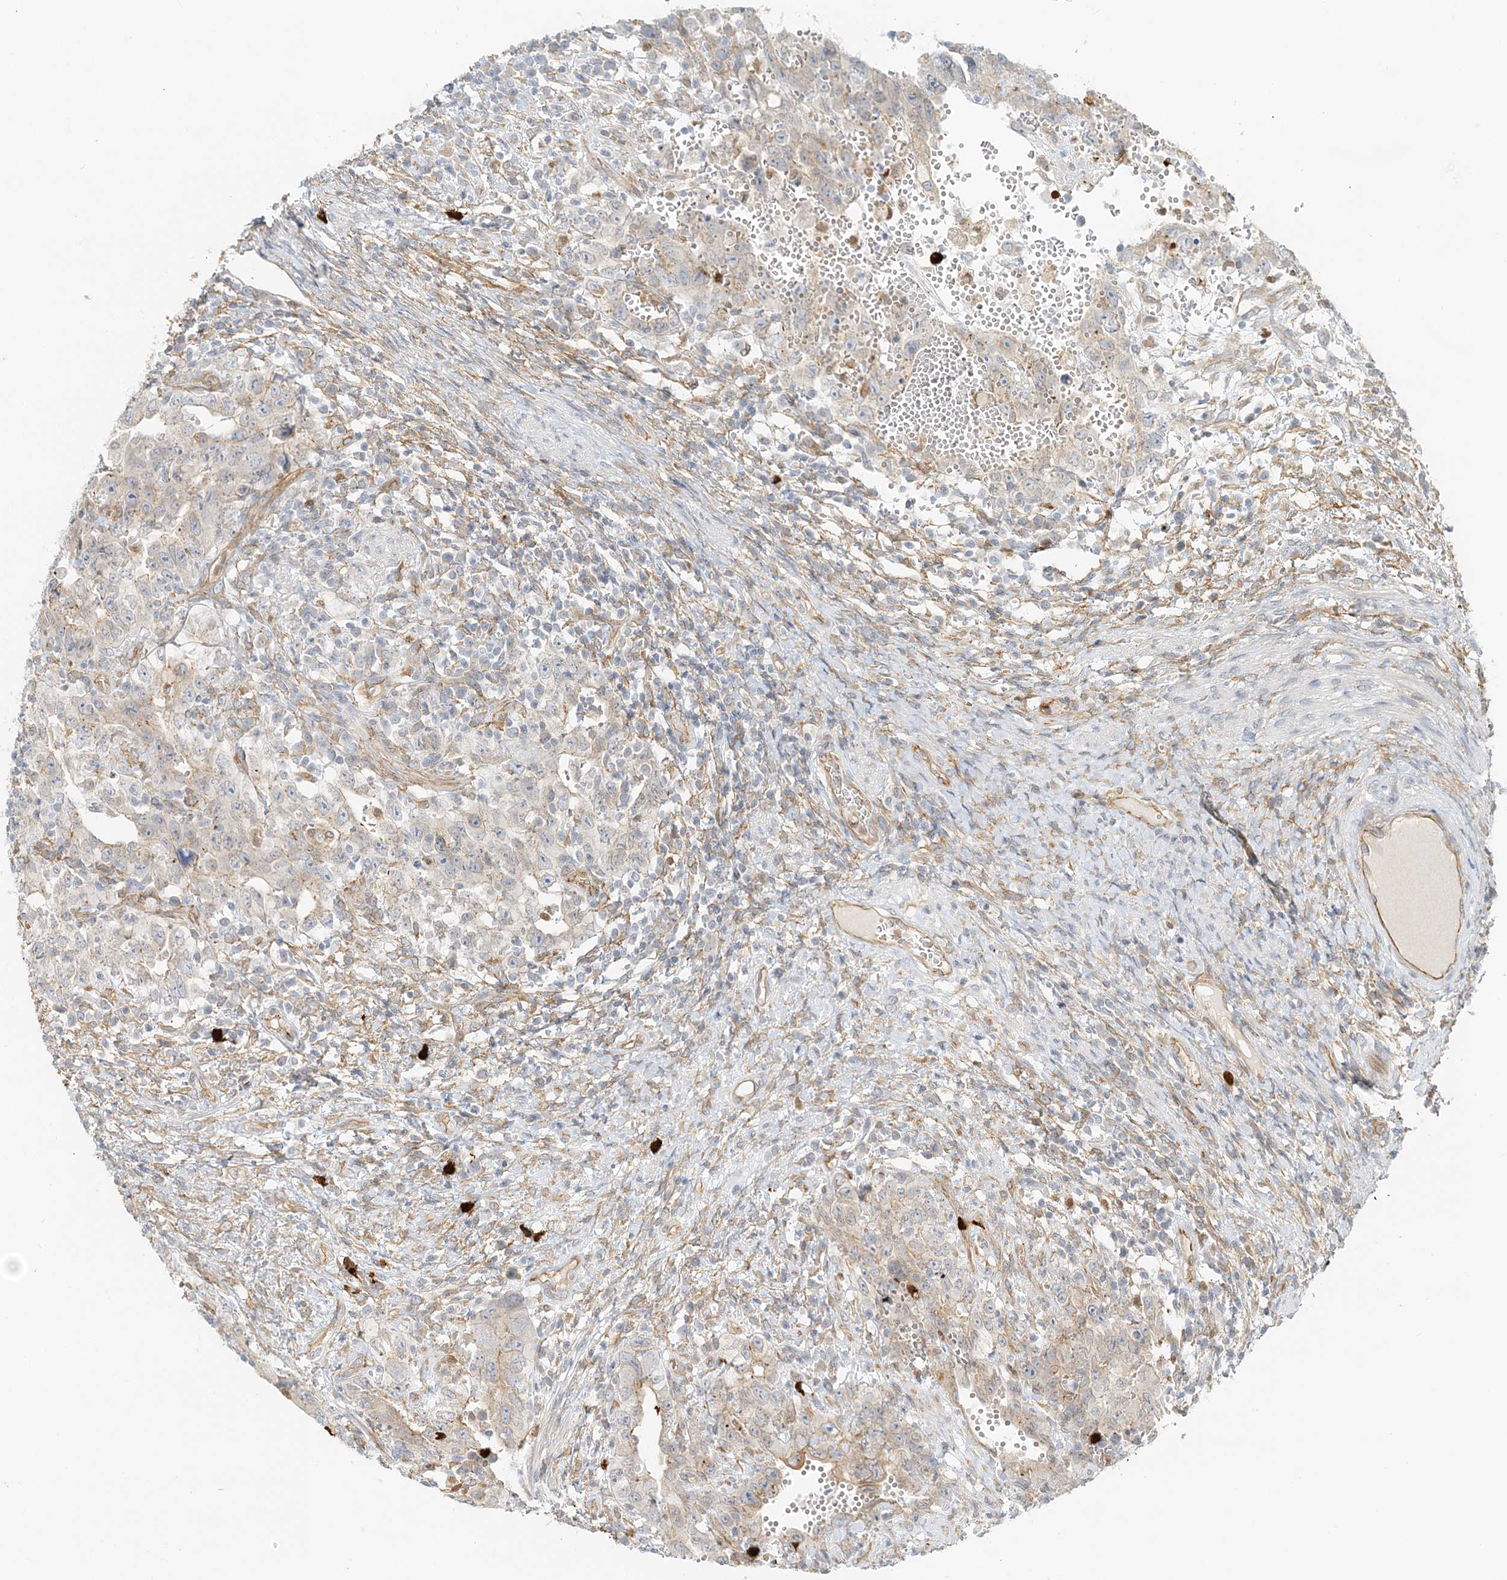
{"staining": {"intensity": "weak", "quantity": "<25%", "location": "cytoplasmic/membranous"}, "tissue": "testis cancer", "cell_type": "Tumor cells", "image_type": "cancer", "snomed": [{"axis": "morphology", "description": "Carcinoma, Embryonal, NOS"}, {"axis": "topography", "description": "Testis"}], "caption": "Tumor cells are negative for protein expression in human testis cancer.", "gene": "DNAH1", "patient": {"sex": "male", "age": 26}}